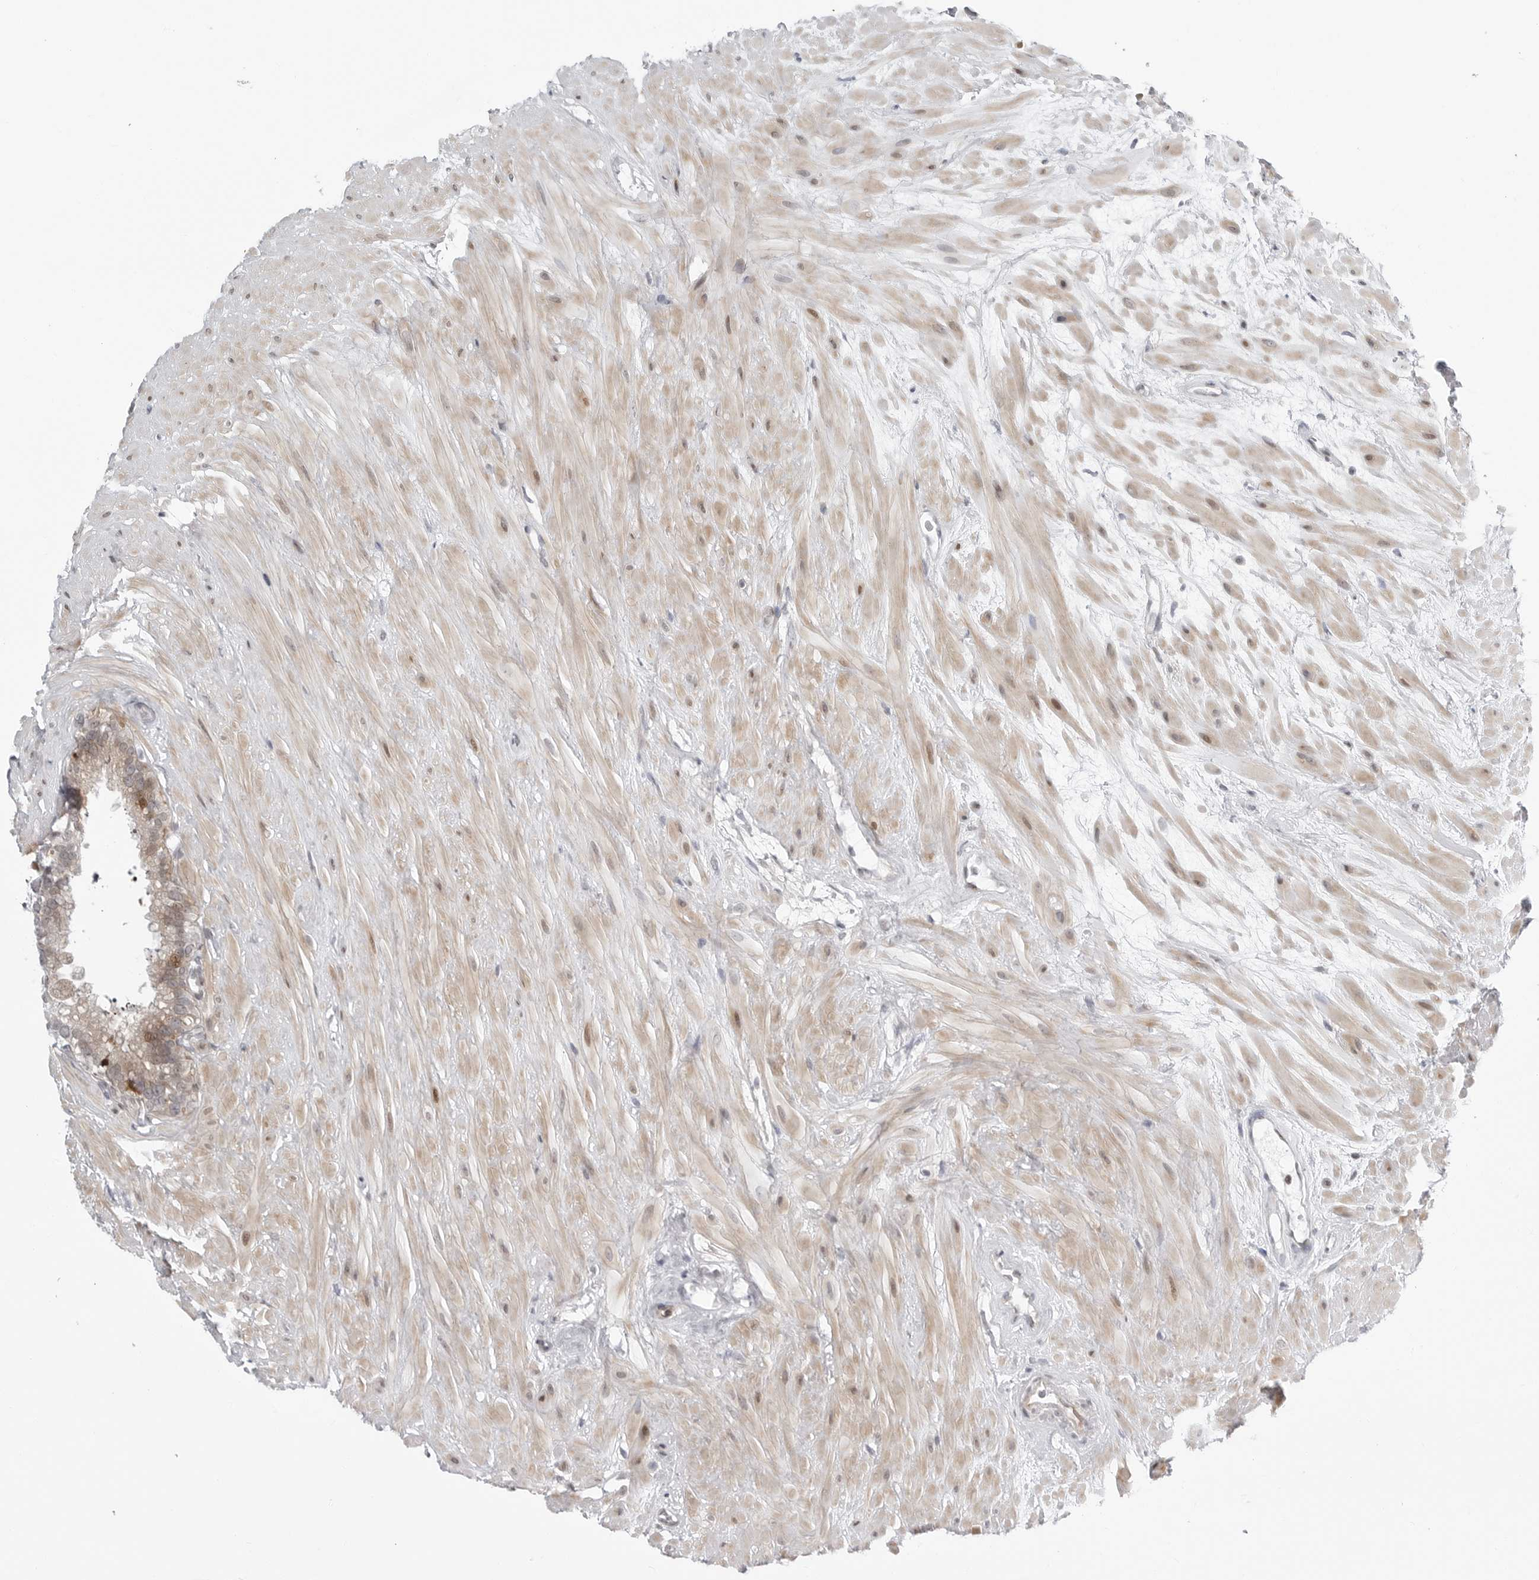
{"staining": {"intensity": "moderate", "quantity": "<25%", "location": "cytoplasmic/membranous,nuclear"}, "tissue": "seminal vesicle", "cell_type": "Glandular cells", "image_type": "normal", "snomed": [{"axis": "morphology", "description": "Normal tissue, NOS"}, {"axis": "topography", "description": "Seminal veicle"}], "caption": "Glandular cells display low levels of moderate cytoplasmic/membranous,nuclear staining in about <25% of cells in unremarkable human seminal vesicle. (DAB (3,3'-diaminobenzidine) = brown stain, brightfield microscopy at high magnification).", "gene": "FAM135B", "patient": {"sex": "male", "age": 80}}